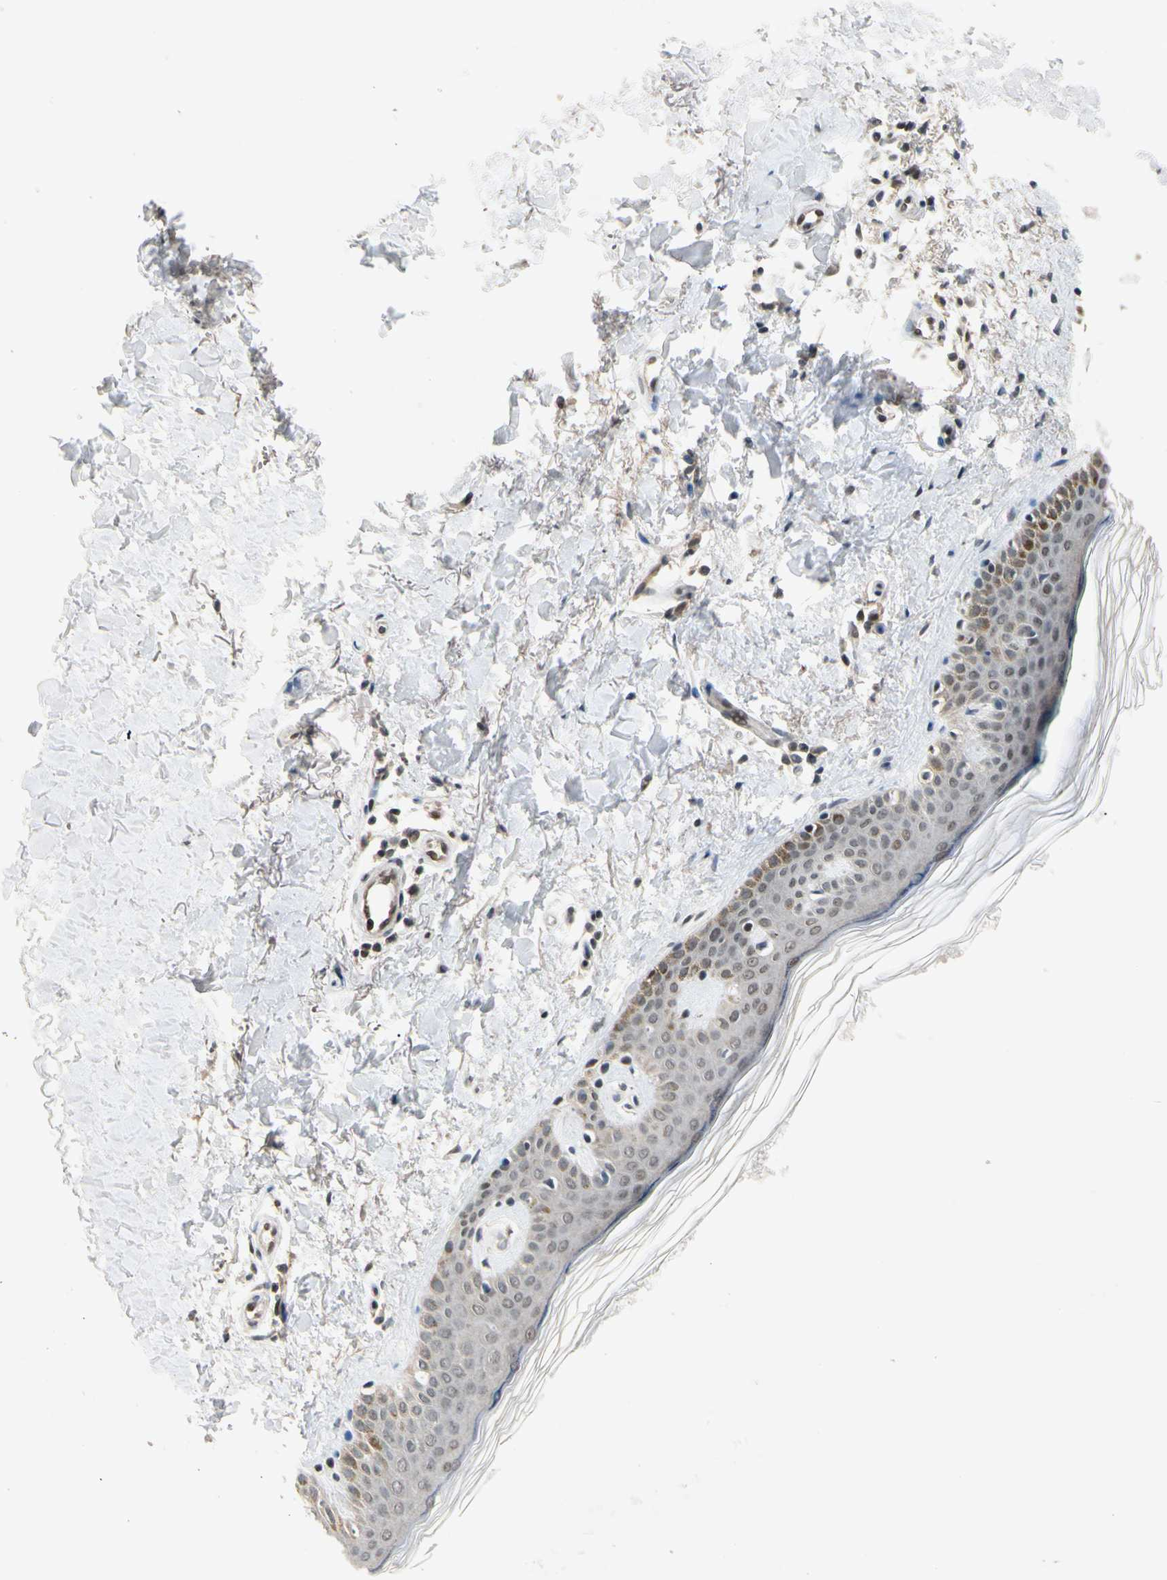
{"staining": {"intensity": "negative", "quantity": "none", "location": "none"}, "tissue": "skin", "cell_type": "Fibroblasts", "image_type": "normal", "snomed": [{"axis": "morphology", "description": "Normal tissue, NOS"}, {"axis": "topography", "description": "Skin"}], "caption": "Benign skin was stained to show a protein in brown. There is no significant expression in fibroblasts.", "gene": "RIOX2", "patient": {"sex": "male", "age": 67}}